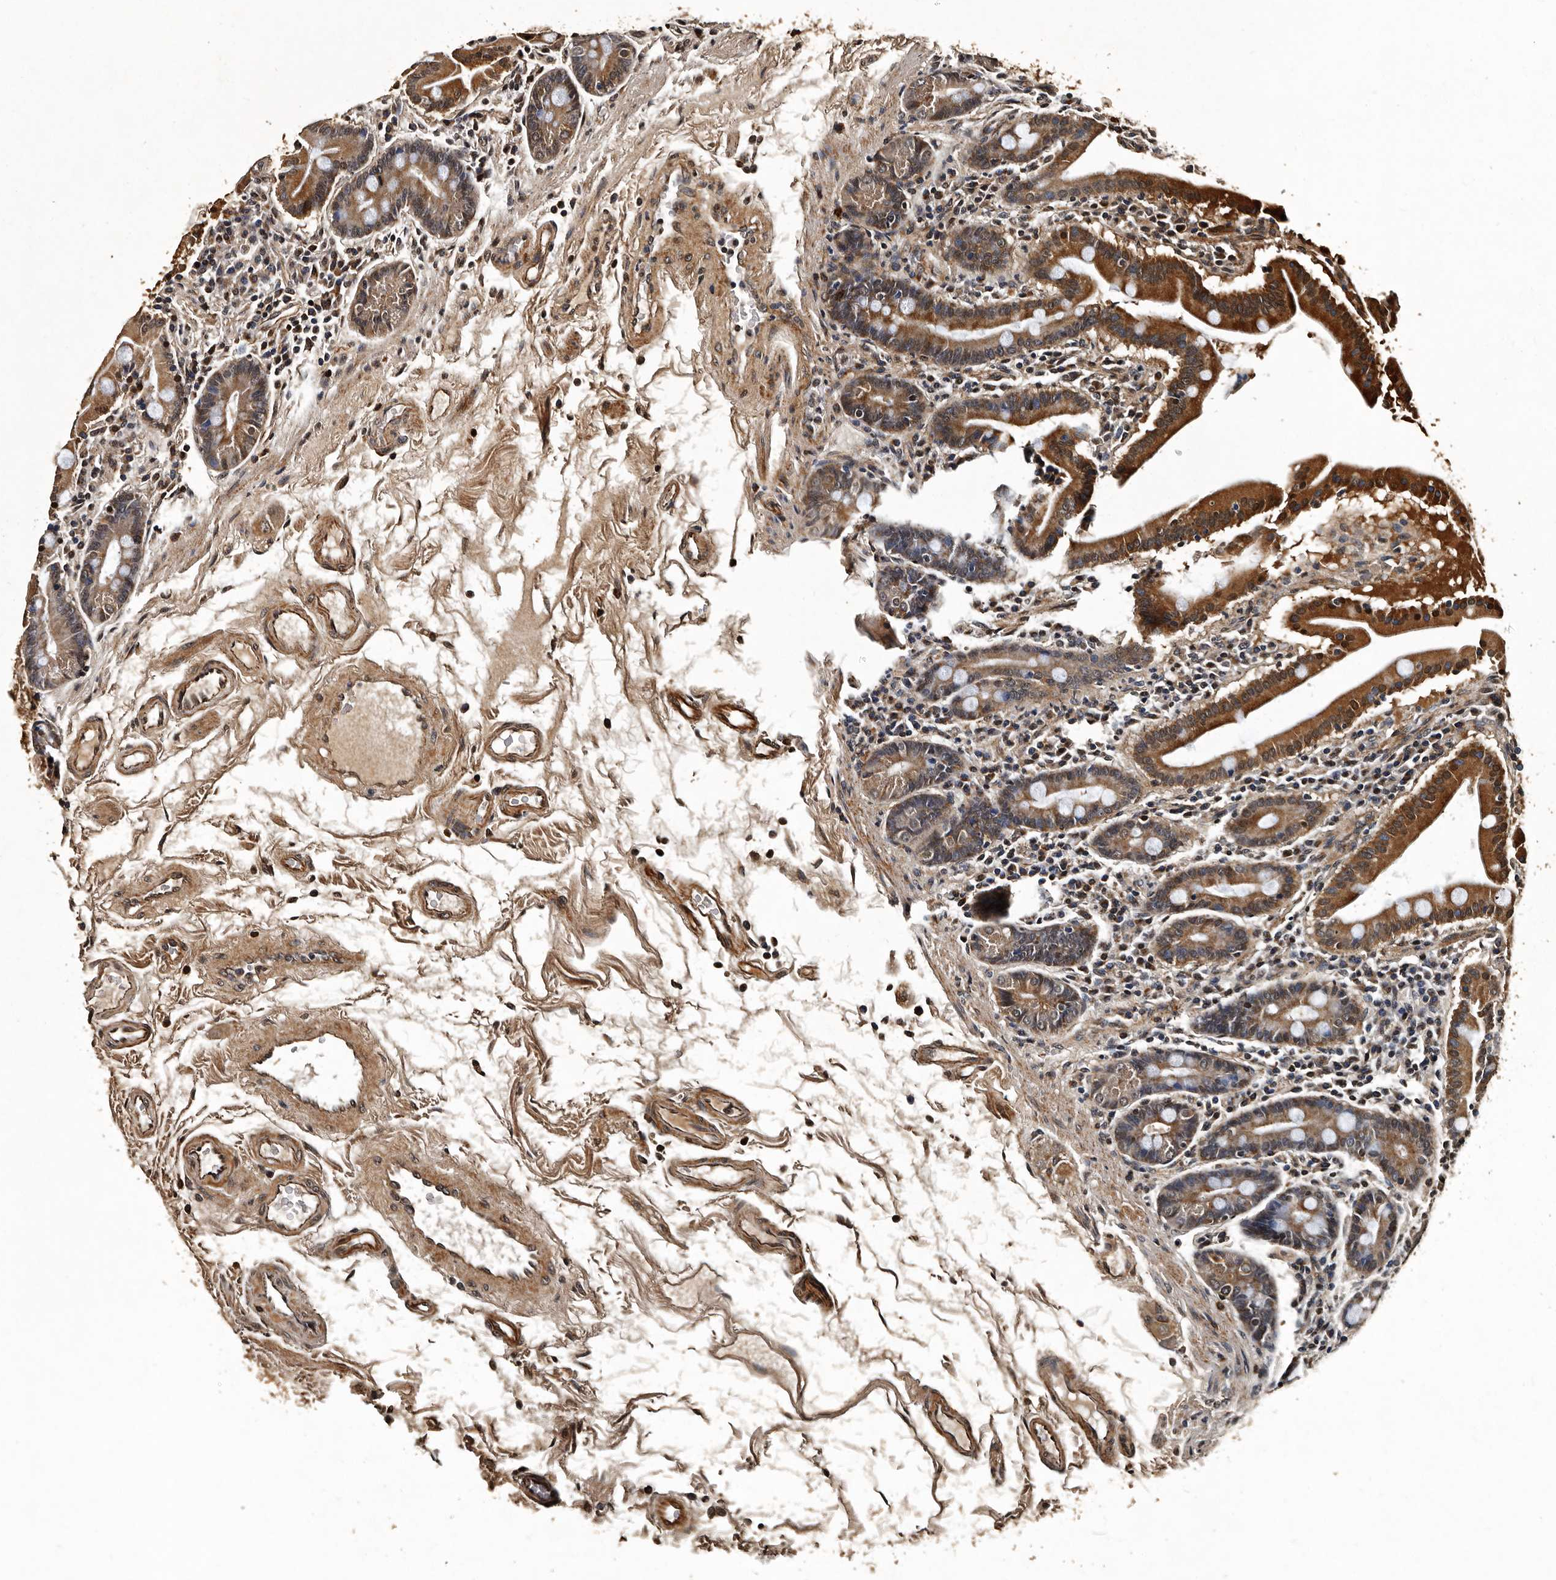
{"staining": {"intensity": "strong", "quantity": ">75%", "location": "cytoplasmic/membranous"}, "tissue": "duodenum", "cell_type": "Glandular cells", "image_type": "normal", "snomed": [{"axis": "morphology", "description": "Normal tissue, NOS"}, {"axis": "morphology", "description": "Adenocarcinoma, NOS"}, {"axis": "topography", "description": "Pancreas"}, {"axis": "topography", "description": "Duodenum"}], "caption": "Strong cytoplasmic/membranous protein expression is present in about >75% of glandular cells in duodenum. (DAB (3,3'-diaminobenzidine) IHC with brightfield microscopy, high magnification).", "gene": "CPNE3", "patient": {"sex": "male", "age": 50}}